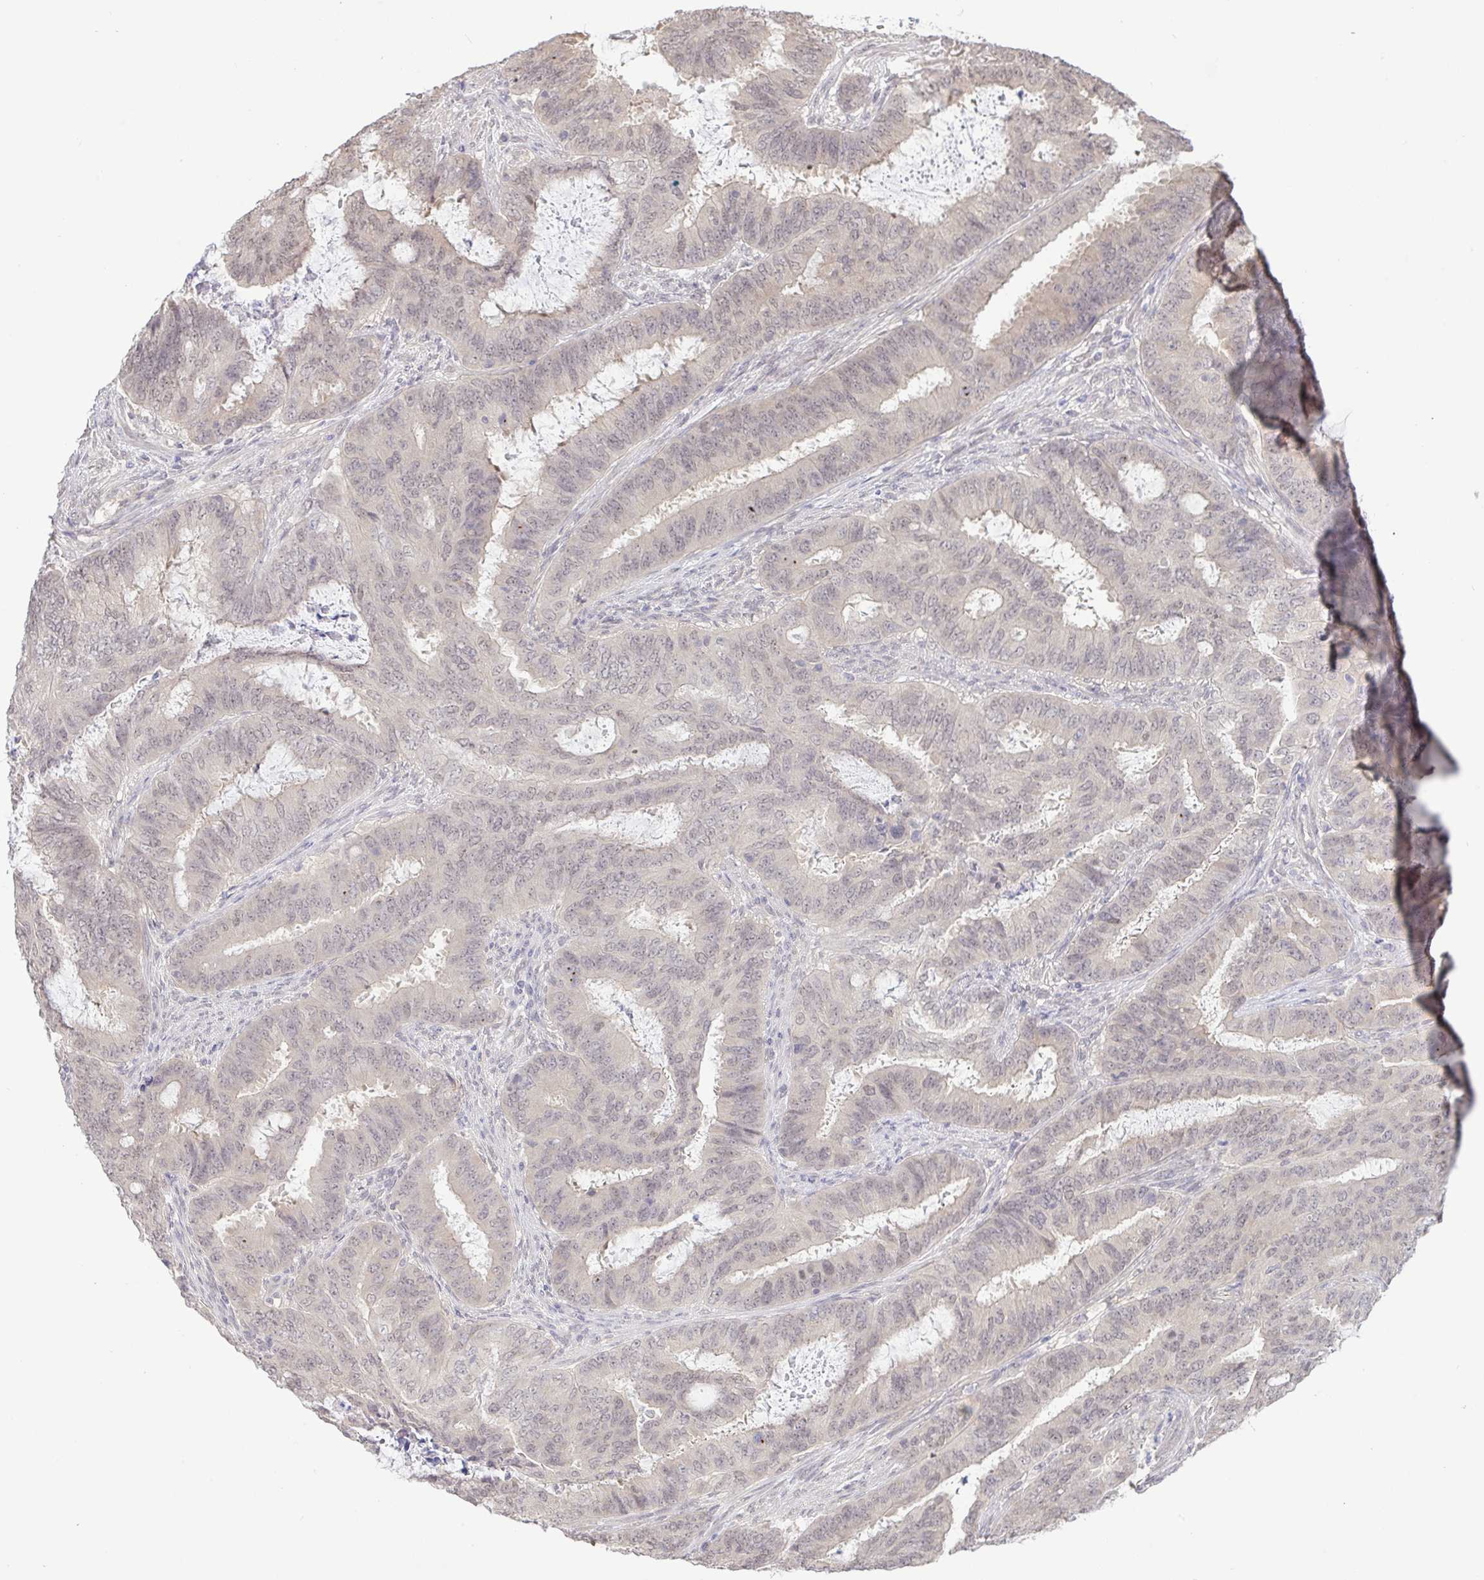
{"staining": {"intensity": "weak", "quantity": "25%-75%", "location": "nuclear"}, "tissue": "endometrial cancer", "cell_type": "Tumor cells", "image_type": "cancer", "snomed": [{"axis": "morphology", "description": "Adenocarcinoma, NOS"}, {"axis": "topography", "description": "Endometrium"}], "caption": "Immunohistochemistry (IHC) of human endometrial adenocarcinoma exhibits low levels of weak nuclear positivity in about 25%-75% of tumor cells.", "gene": "HYPK", "patient": {"sex": "female", "age": 51}}